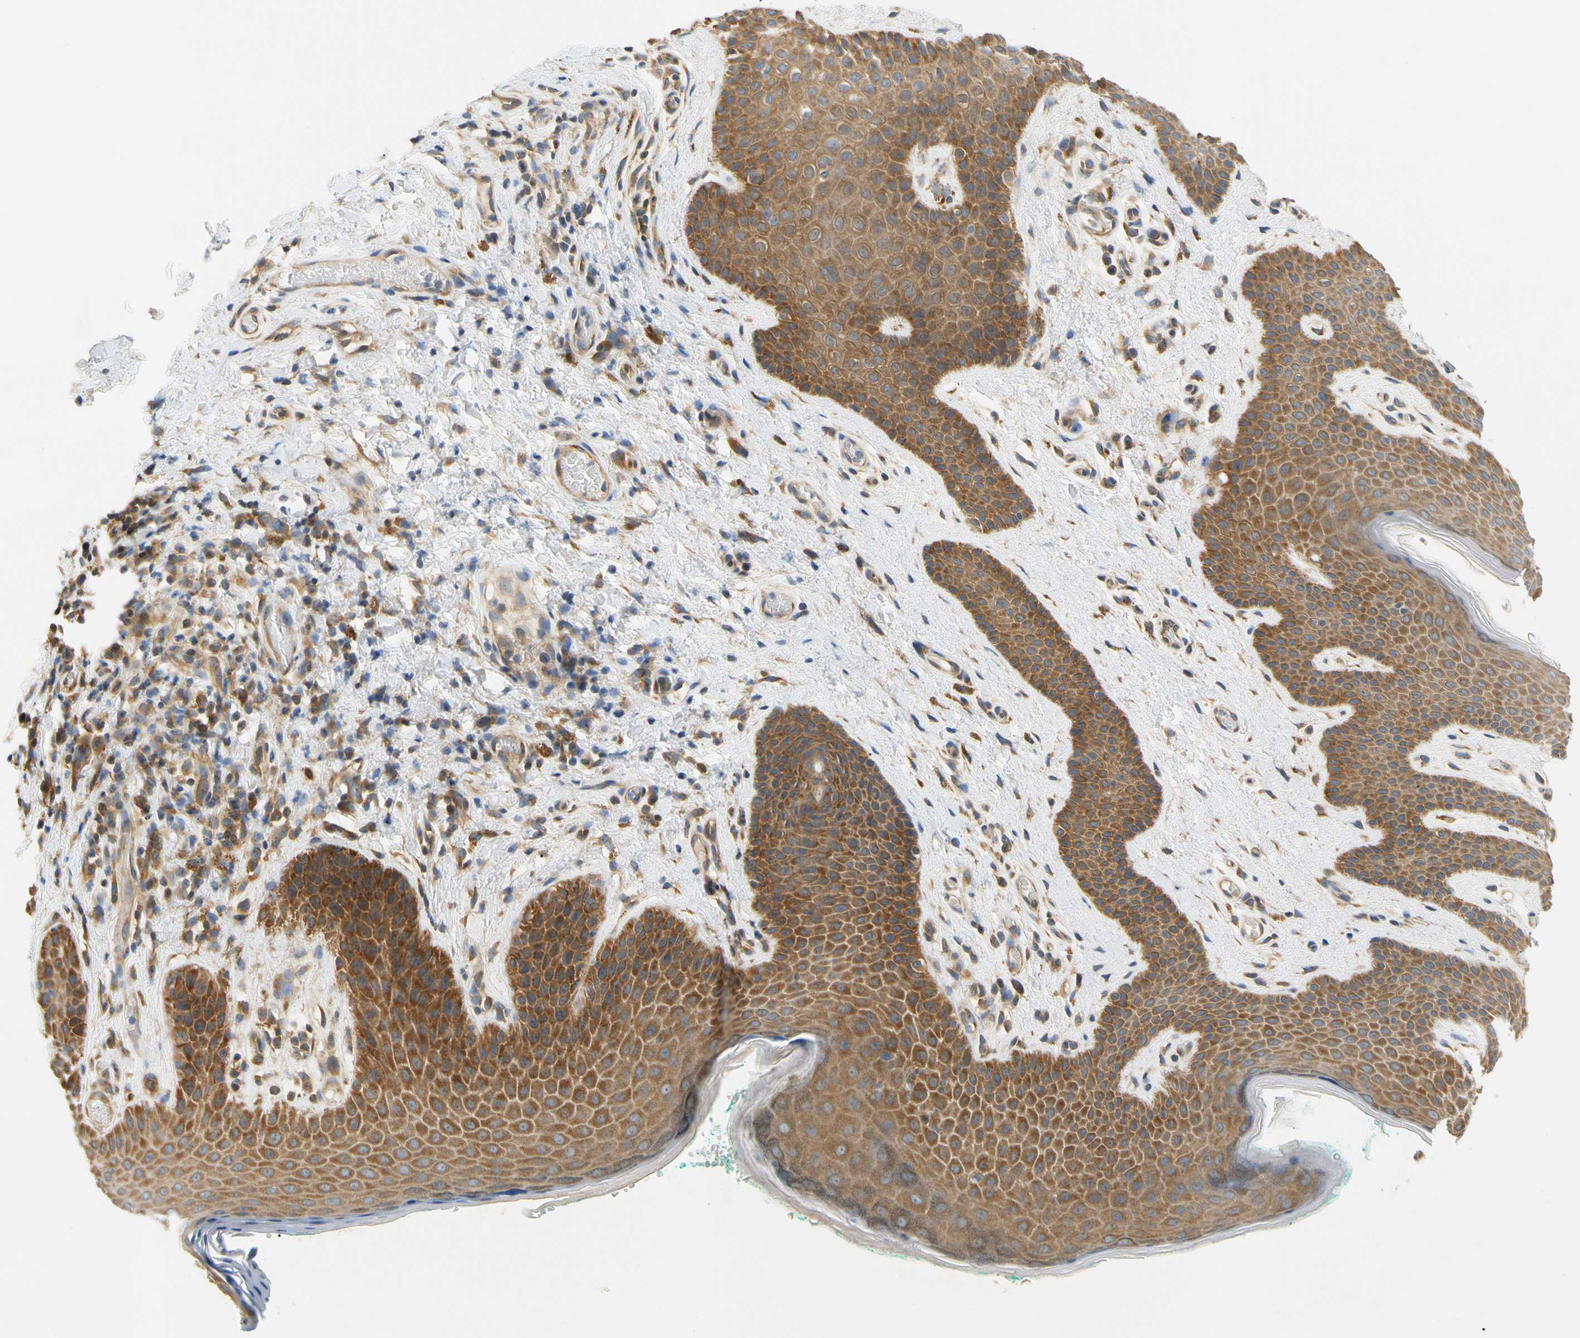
{"staining": {"intensity": "strong", "quantity": ">75%", "location": "cytoplasmic/membranous"}, "tissue": "skin", "cell_type": "Epidermal cells", "image_type": "normal", "snomed": [{"axis": "morphology", "description": "Normal tissue, NOS"}, {"axis": "topography", "description": "Anal"}], "caption": "IHC of normal human skin demonstrates high levels of strong cytoplasmic/membranous positivity in about >75% of epidermal cells. (IHC, brightfield microscopy, high magnification).", "gene": "LRRC47", "patient": {"sex": "male", "age": 74}}